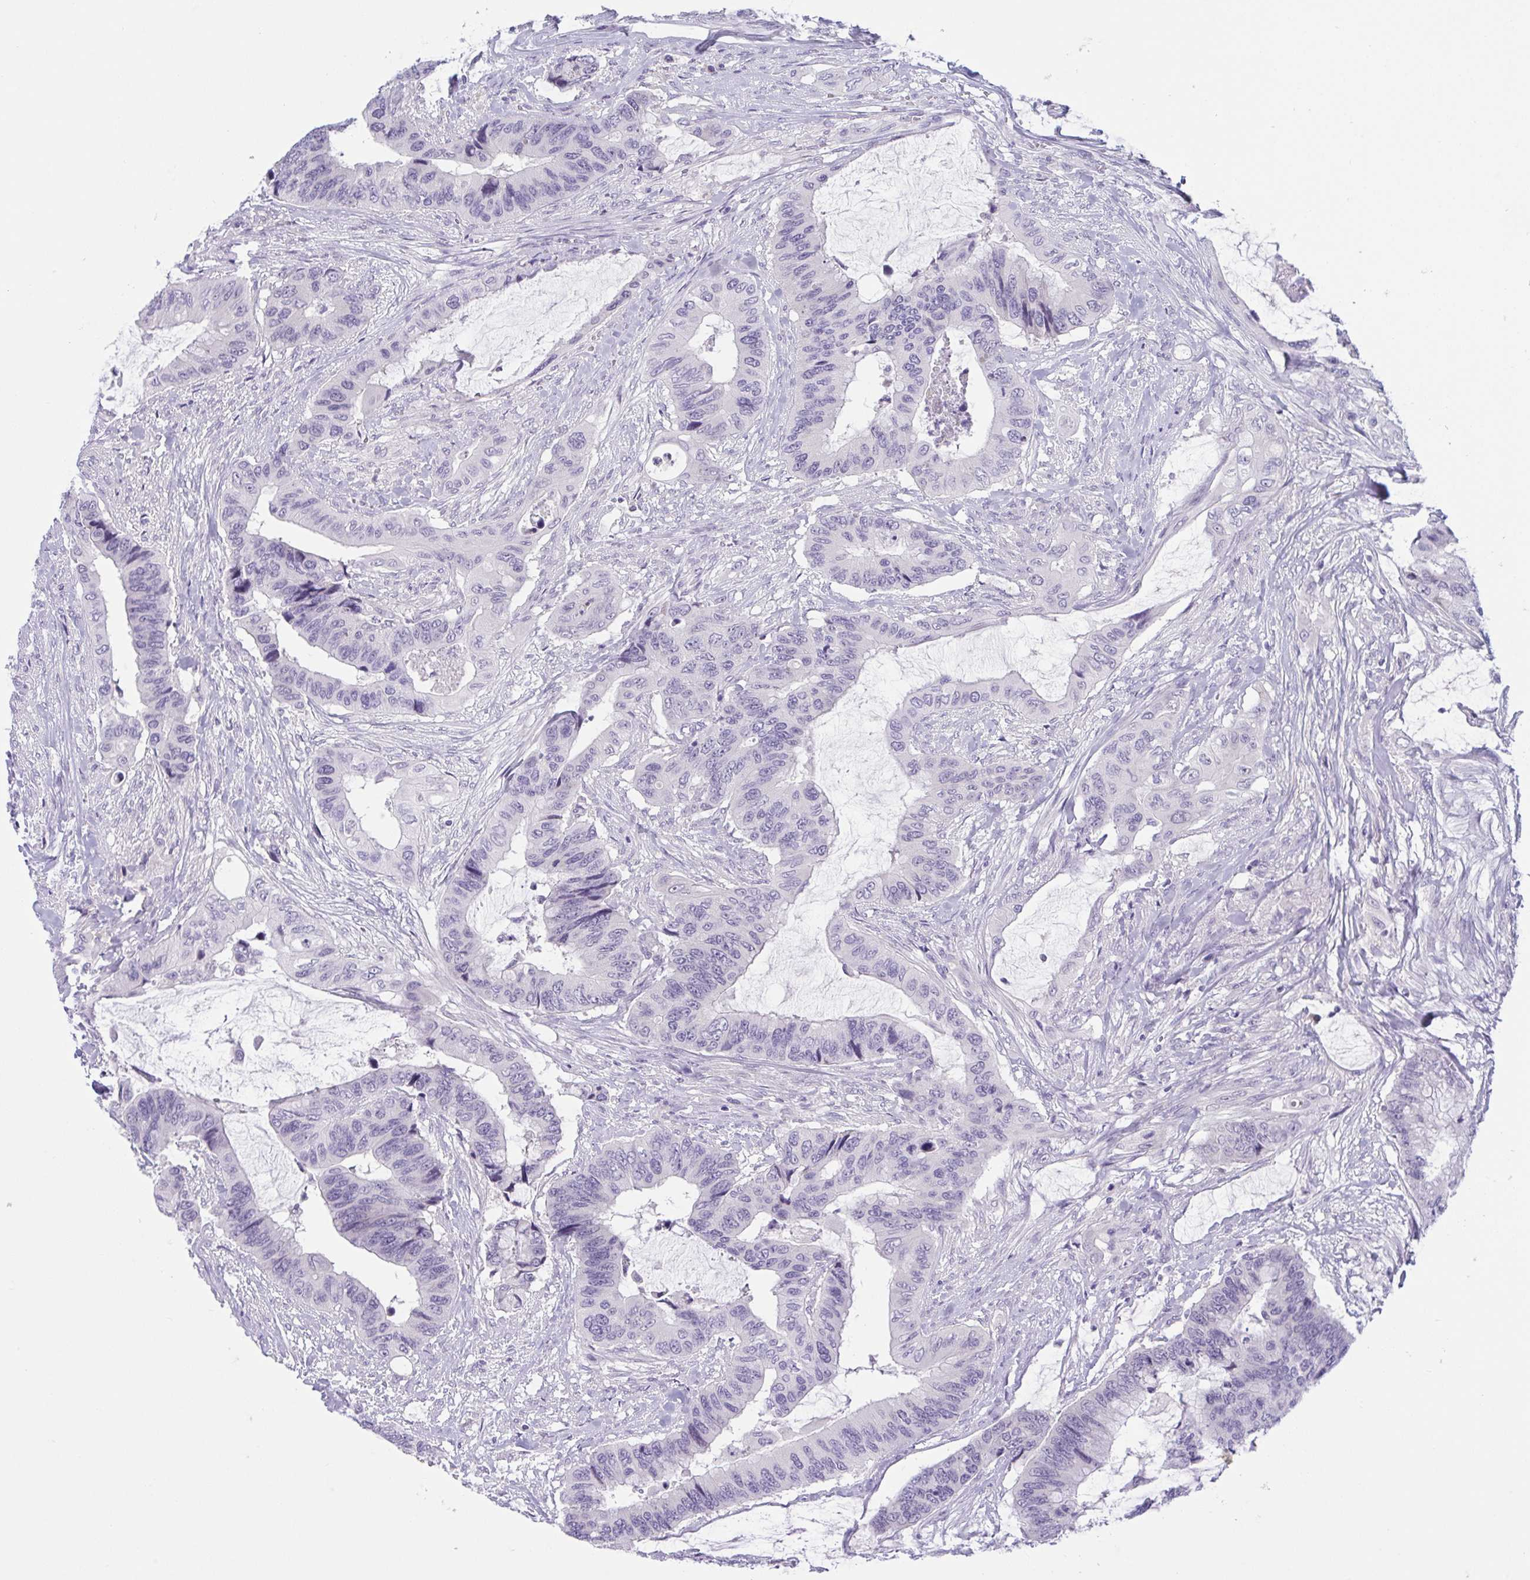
{"staining": {"intensity": "negative", "quantity": "none", "location": "none"}, "tissue": "colorectal cancer", "cell_type": "Tumor cells", "image_type": "cancer", "snomed": [{"axis": "morphology", "description": "Adenocarcinoma, NOS"}, {"axis": "topography", "description": "Rectum"}], "caption": "Immunohistochemical staining of colorectal cancer (adenocarcinoma) exhibits no significant staining in tumor cells.", "gene": "WNT9B", "patient": {"sex": "female", "age": 59}}